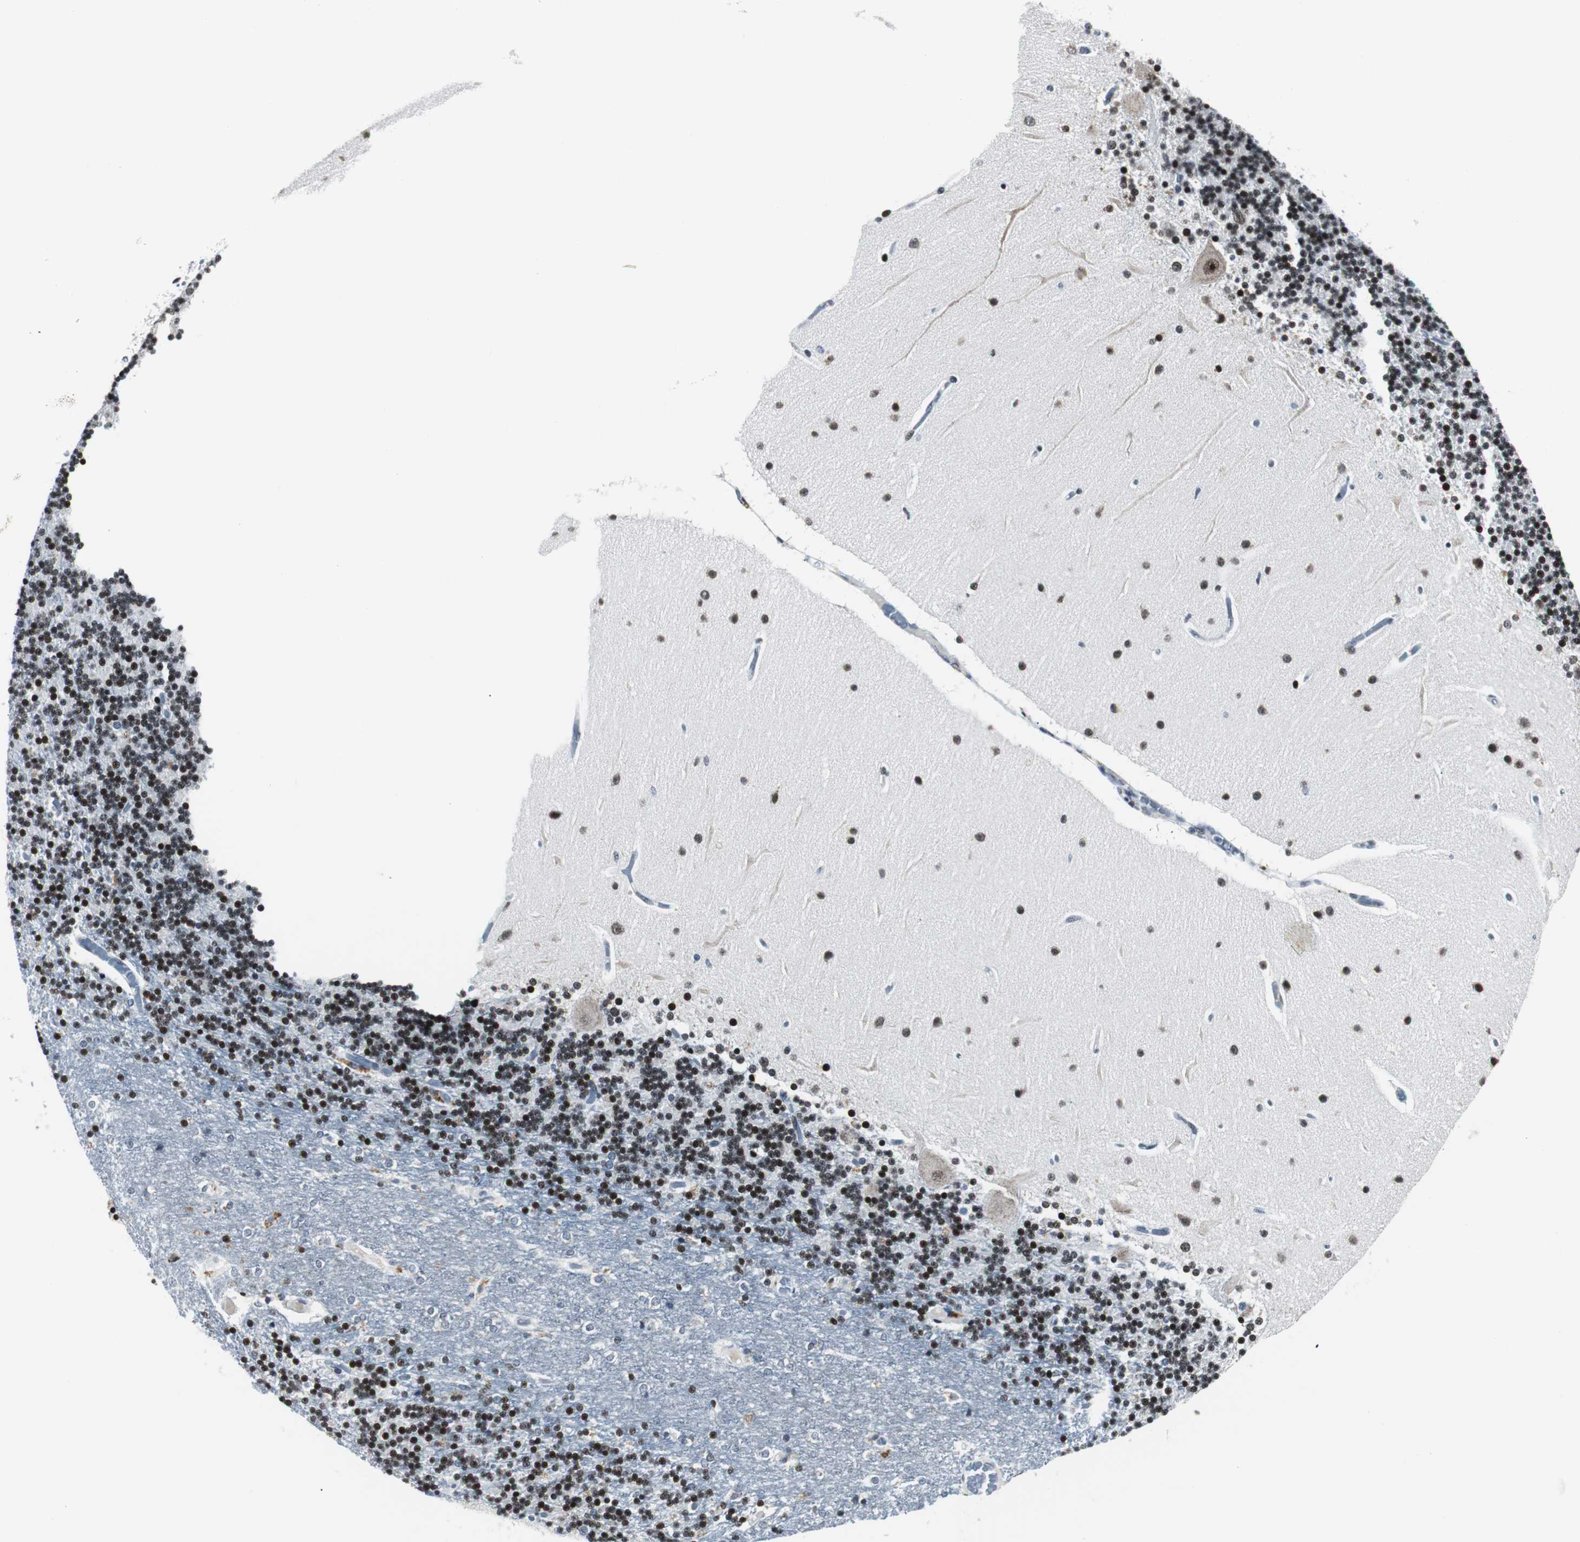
{"staining": {"intensity": "strong", "quantity": ">75%", "location": "nuclear"}, "tissue": "cerebellum", "cell_type": "Cells in granular layer", "image_type": "normal", "snomed": [{"axis": "morphology", "description": "Normal tissue, NOS"}, {"axis": "topography", "description": "Cerebellum"}], "caption": "Immunohistochemical staining of benign cerebellum exhibits strong nuclear protein staining in approximately >75% of cells in granular layer. (Brightfield microscopy of DAB IHC at high magnification).", "gene": "MTA1", "patient": {"sex": "female", "age": 54}}